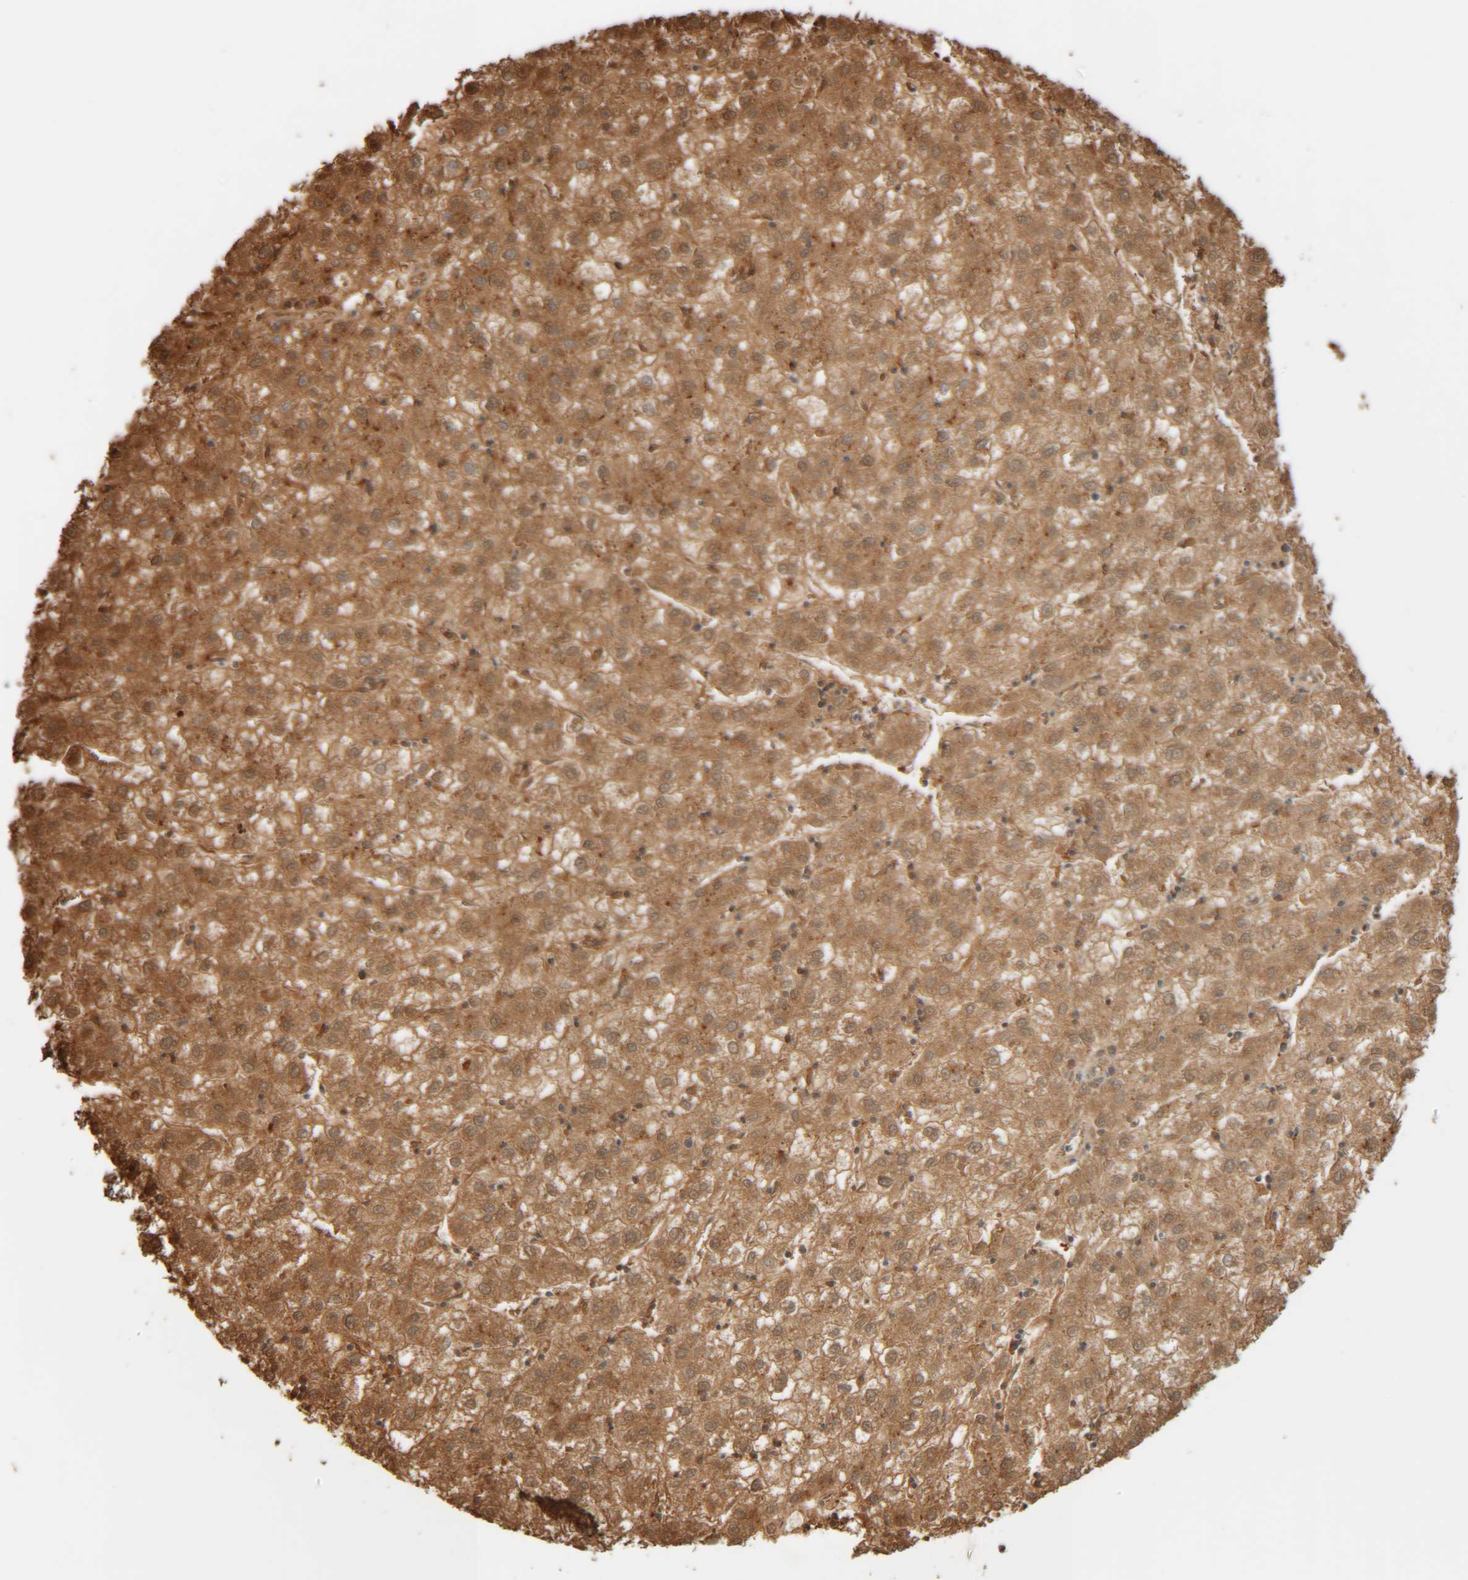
{"staining": {"intensity": "moderate", "quantity": ">75%", "location": "cytoplasmic/membranous"}, "tissue": "liver cancer", "cell_type": "Tumor cells", "image_type": "cancer", "snomed": [{"axis": "morphology", "description": "Carcinoma, Hepatocellular, NOS"}, {"axis": "topography", "description": "Liver"}], "caption": "This is a photomicrograph of immunohistochemistry staining of liver cancer (hepatocellular carcinoma), which shows moderate expression in the cytoplasmic/membranous of tumor cells.", "gene": "TMEM192", "patient": {"sex": "male", "age": 72}}